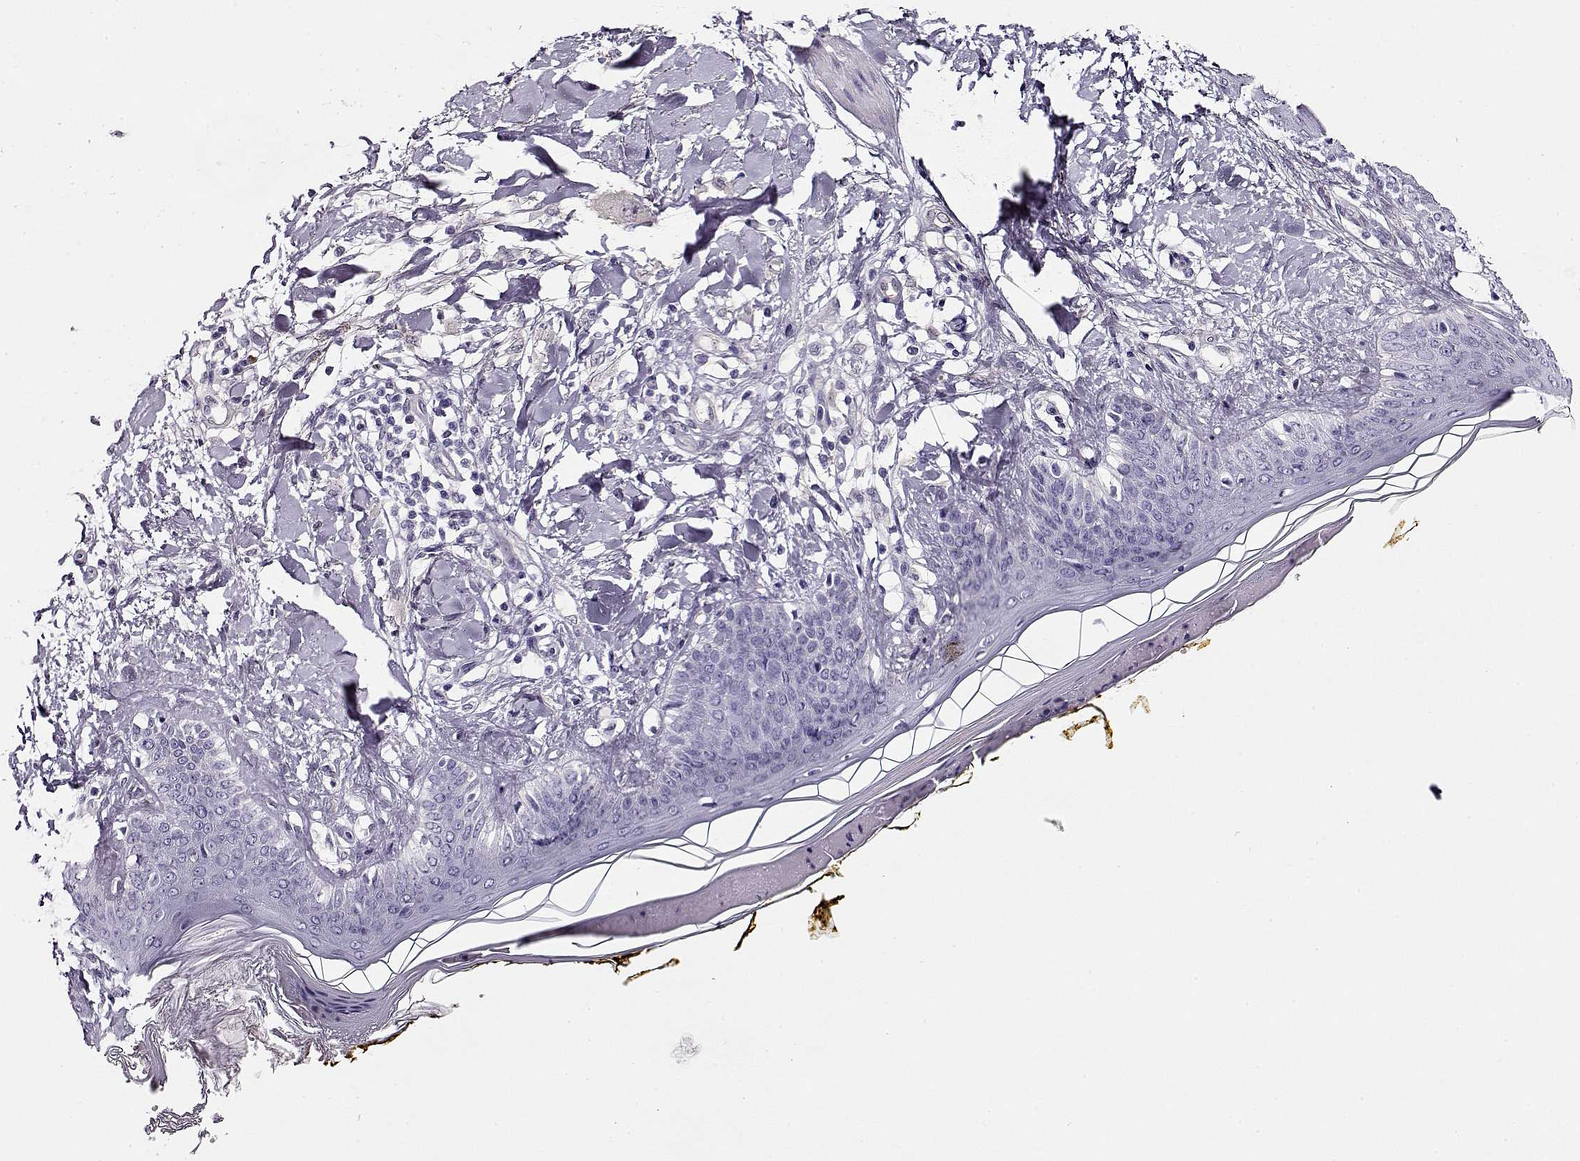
{"staining": {"intensity": "negative", "quantity": "none", "location": "none"}, "tissue": "skin", "cell_type": "Fibroblasts", "image_type": "normal", "snomed": [{"axis": "morphology", "description": "Normal tissue, NOS"}, {"axis": "topography", "description": "Skin"}], "caption": "IHC histopathology image of benign human skin stained for a protein (brown), which shows no staining in fibroblasts.", "gene": "CCR8", "patient": {"sex": "female", "age": 34}}